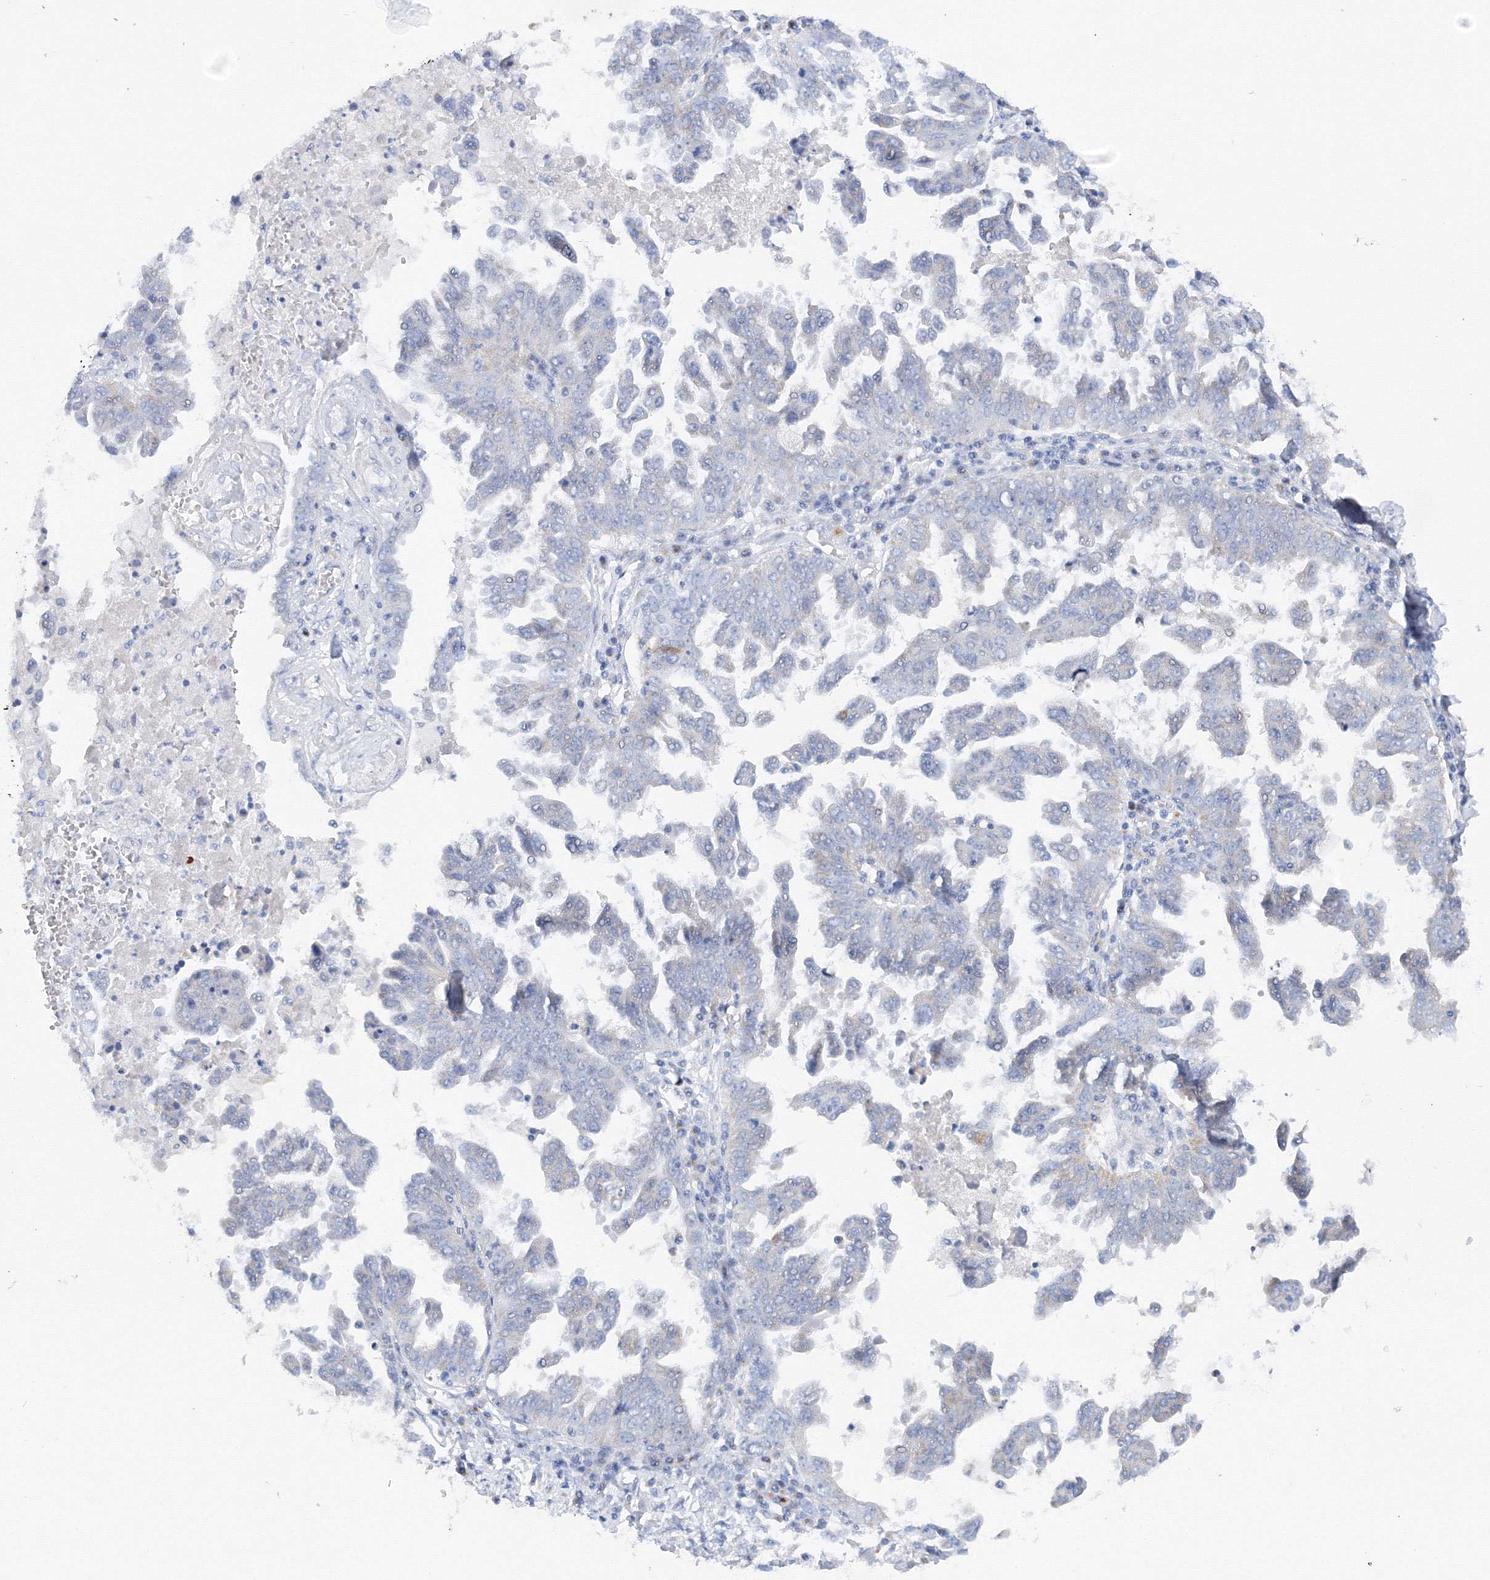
{"staining": {"intensity": "negative", "quantity": "none", "location": "none"}, "tissue": "ovarian cancer", "cell_type": "Tumor cells", "image_type": "cancer", "snomed": [{"axis": "morphology", "description": "Carcinoma, endometroid"}, {"axis": "topography", "description": "Ovary"}], "caption": "Tumor cells show no significant expression in ovarian cancer (endometroid carcinoma).", "gene": "TAMM41", "patient": {"sex": "female", "age": 62}}